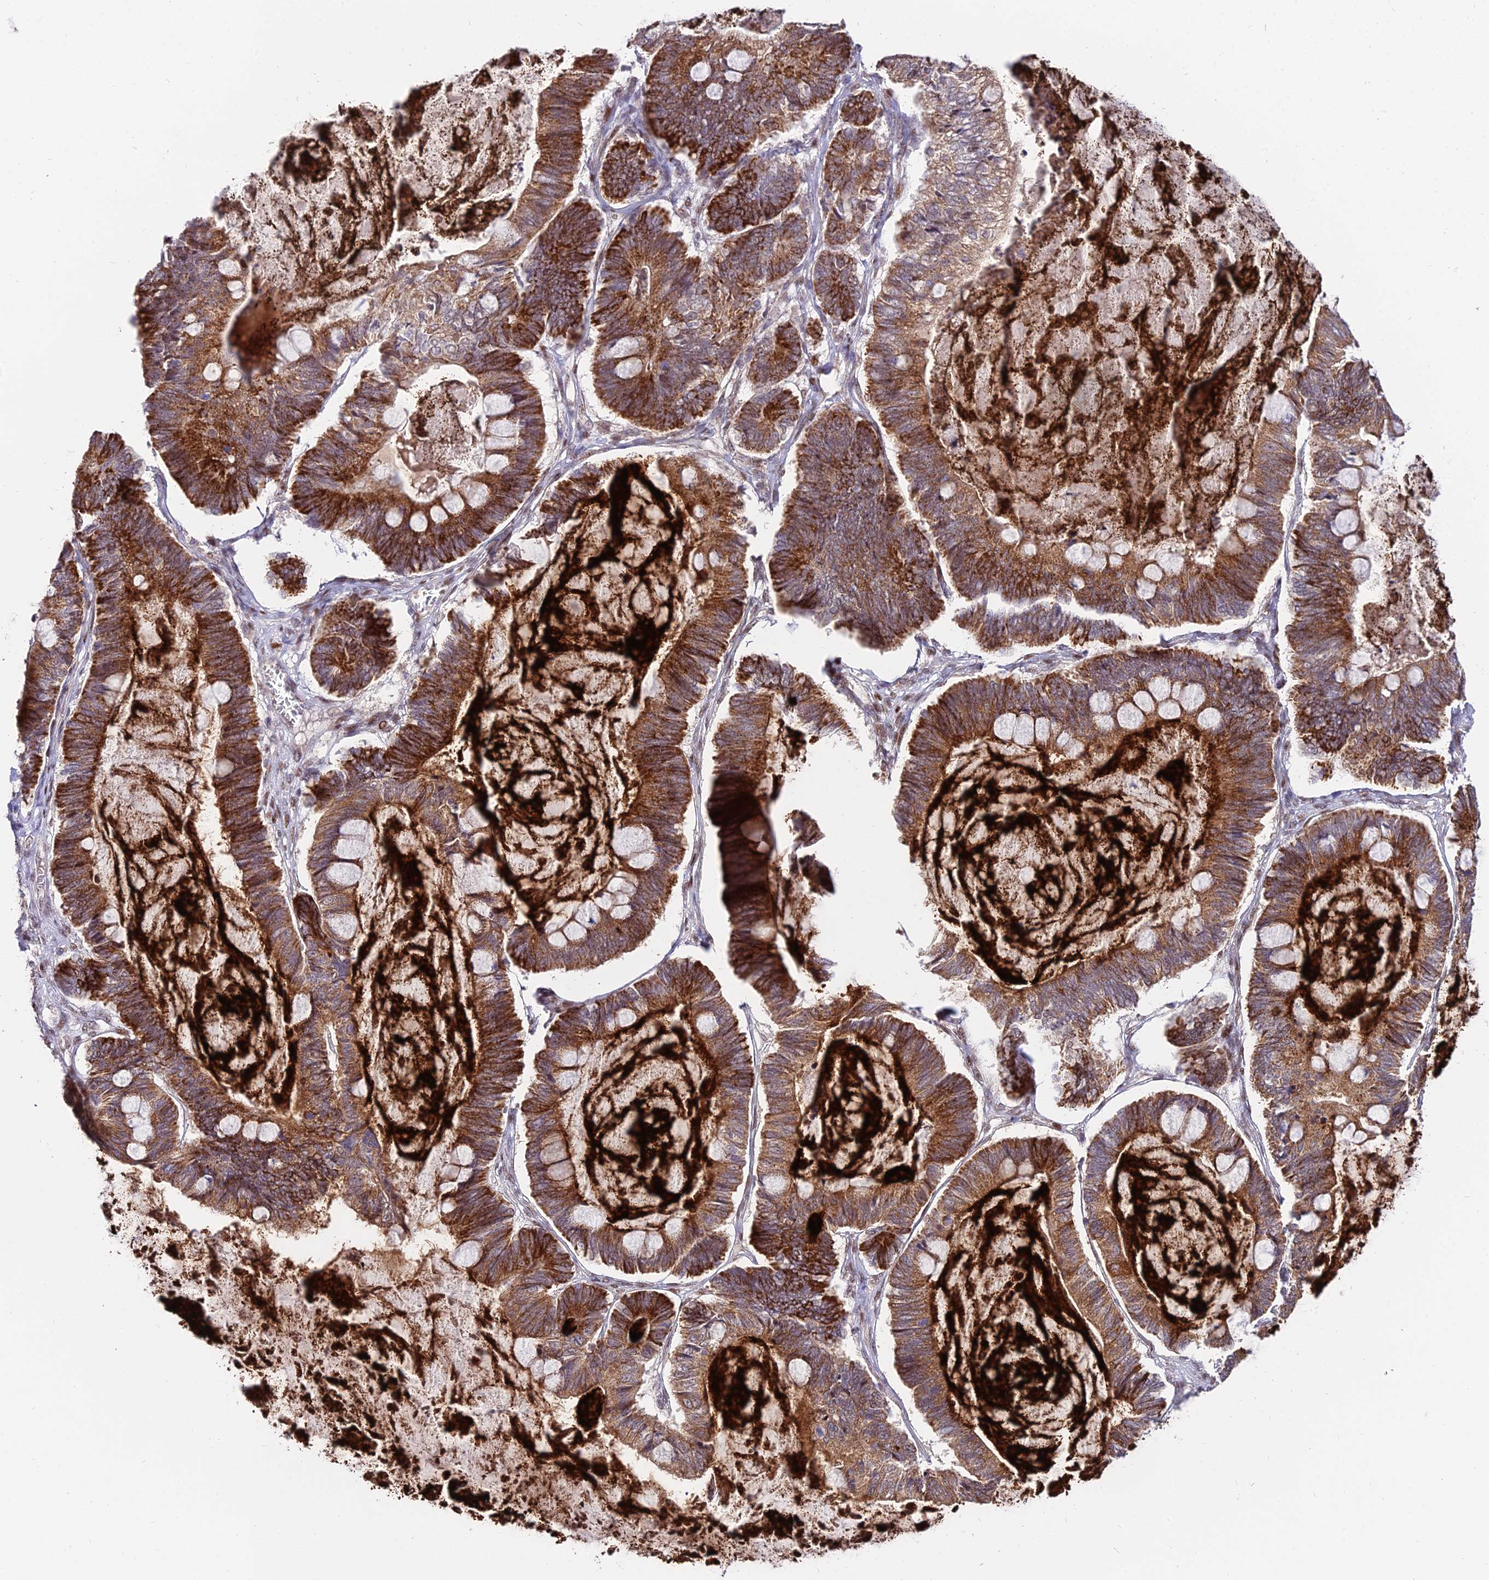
{"staining": {"intensity": "strong", "quantity": ">75%", "location": "cytoplasmic/membranous"}, "tissue": "ovarian cancer", "cell_type": "Tumor cells", "image_type": "cancer", "snomed": [{"axis": "morphology", "description": "Cystadenocarcinoma, mucinous, NOS"}, {"axis": "topography", "description": "Ovary"}], "caption": "Human ovarian mucinous cystadenocarcinoma stained with a protein marker exhibits strong staining in tumor cells.", "gene": "CIB3", "patient": {"sex": "female", "age": 61}}